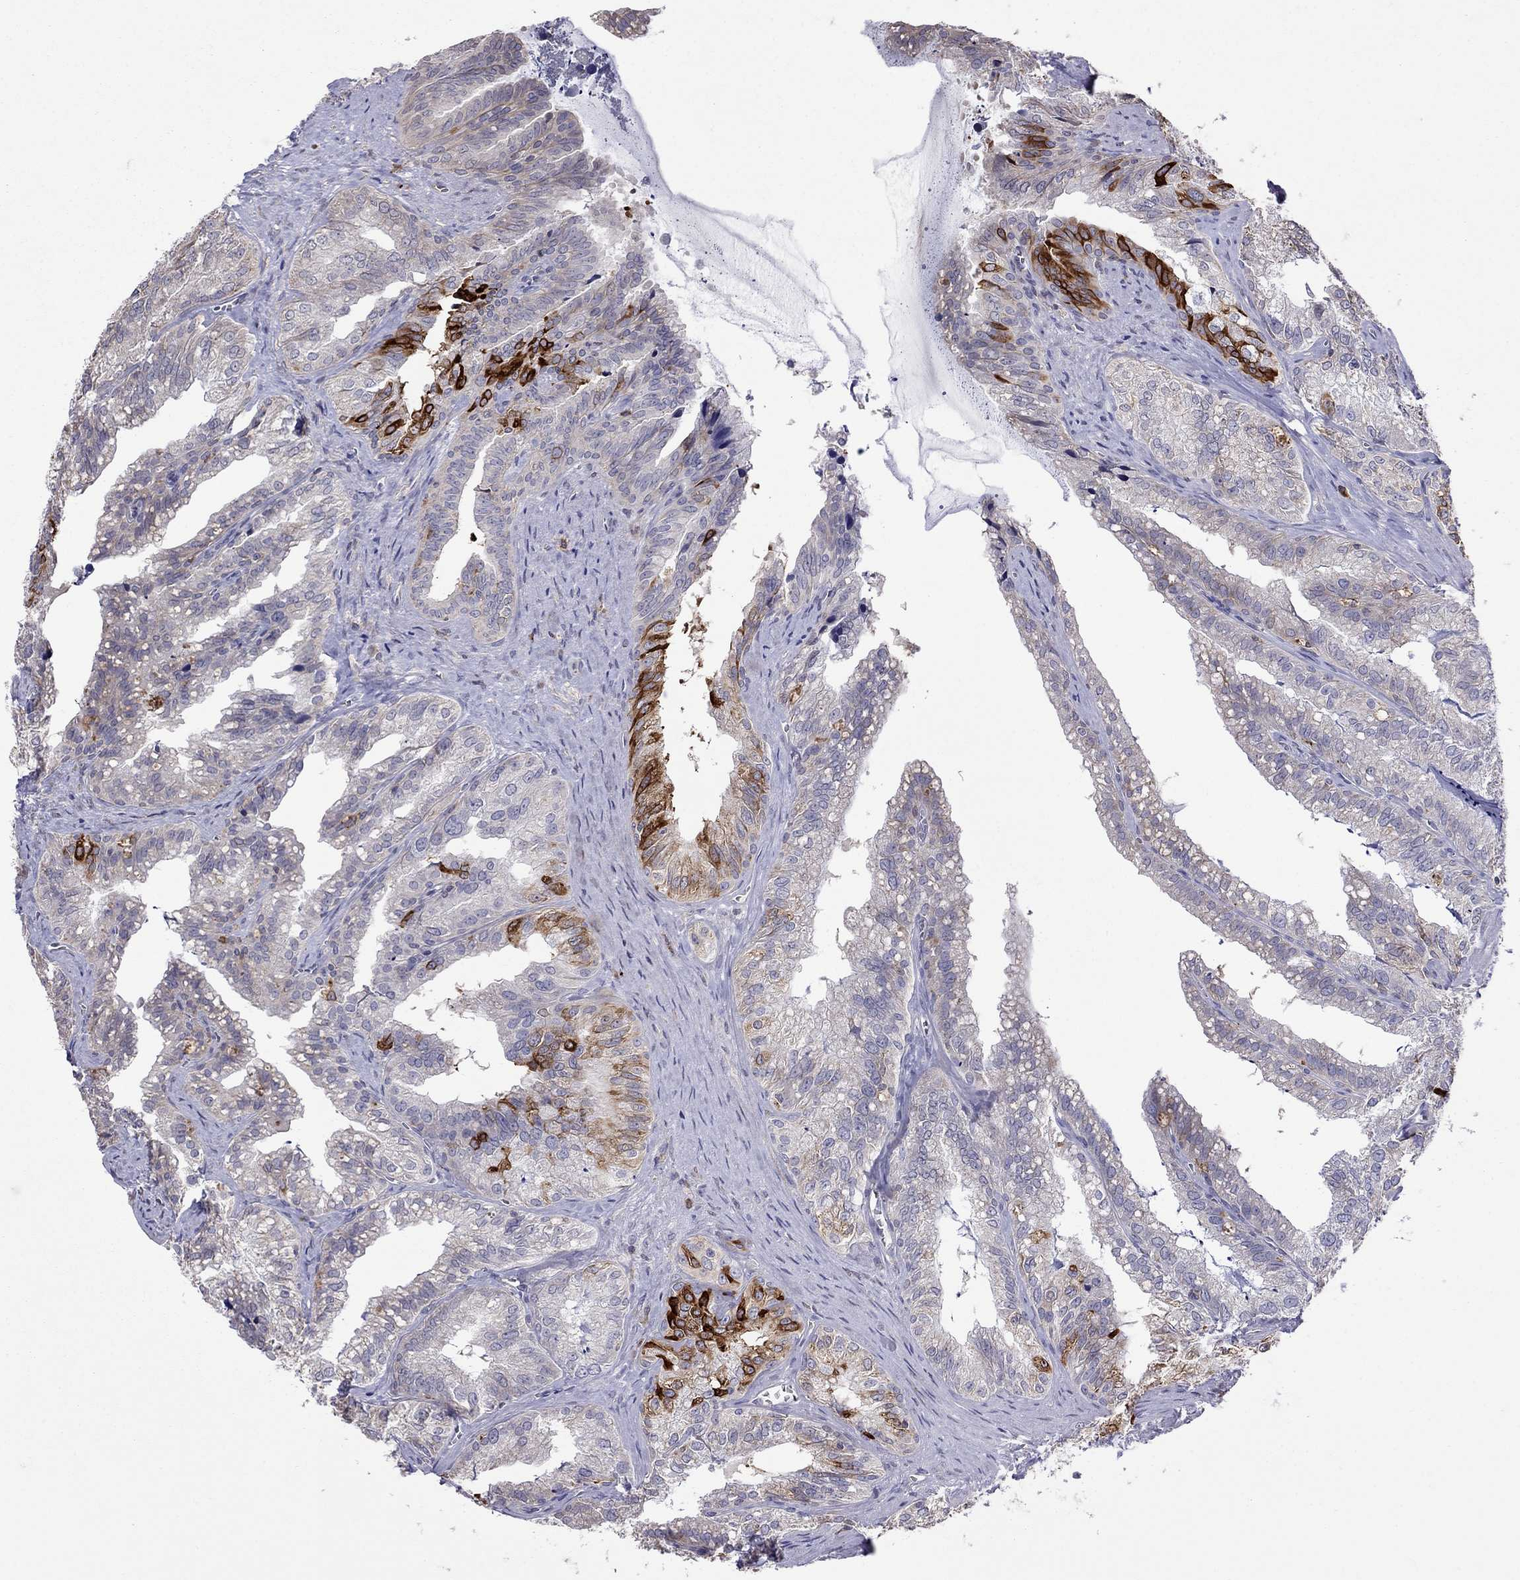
{"staining": {"intensity": "strong", "quantity": "<25%", "location": "cytoplasmic/membranous"}, "tissue": "seminal vesicle", "cell_type": "Glandular cells", "image_type": "normal", "snomed": [{"axis": "morphology", "description": "Normal tissue, NOS"}, {"axis": "topography", "description": "Seminal veicle"}], "caption": "Immunohistochemical staining of benign seminal vesicle shows strong cytoplasmic/membranous protein expression in approximately <25% of glandular cells. (DAB IHC with brightfield microscopy, high magnification).", "gene": "ADAM28", "patient": {"sex": "male", "age": 57}}